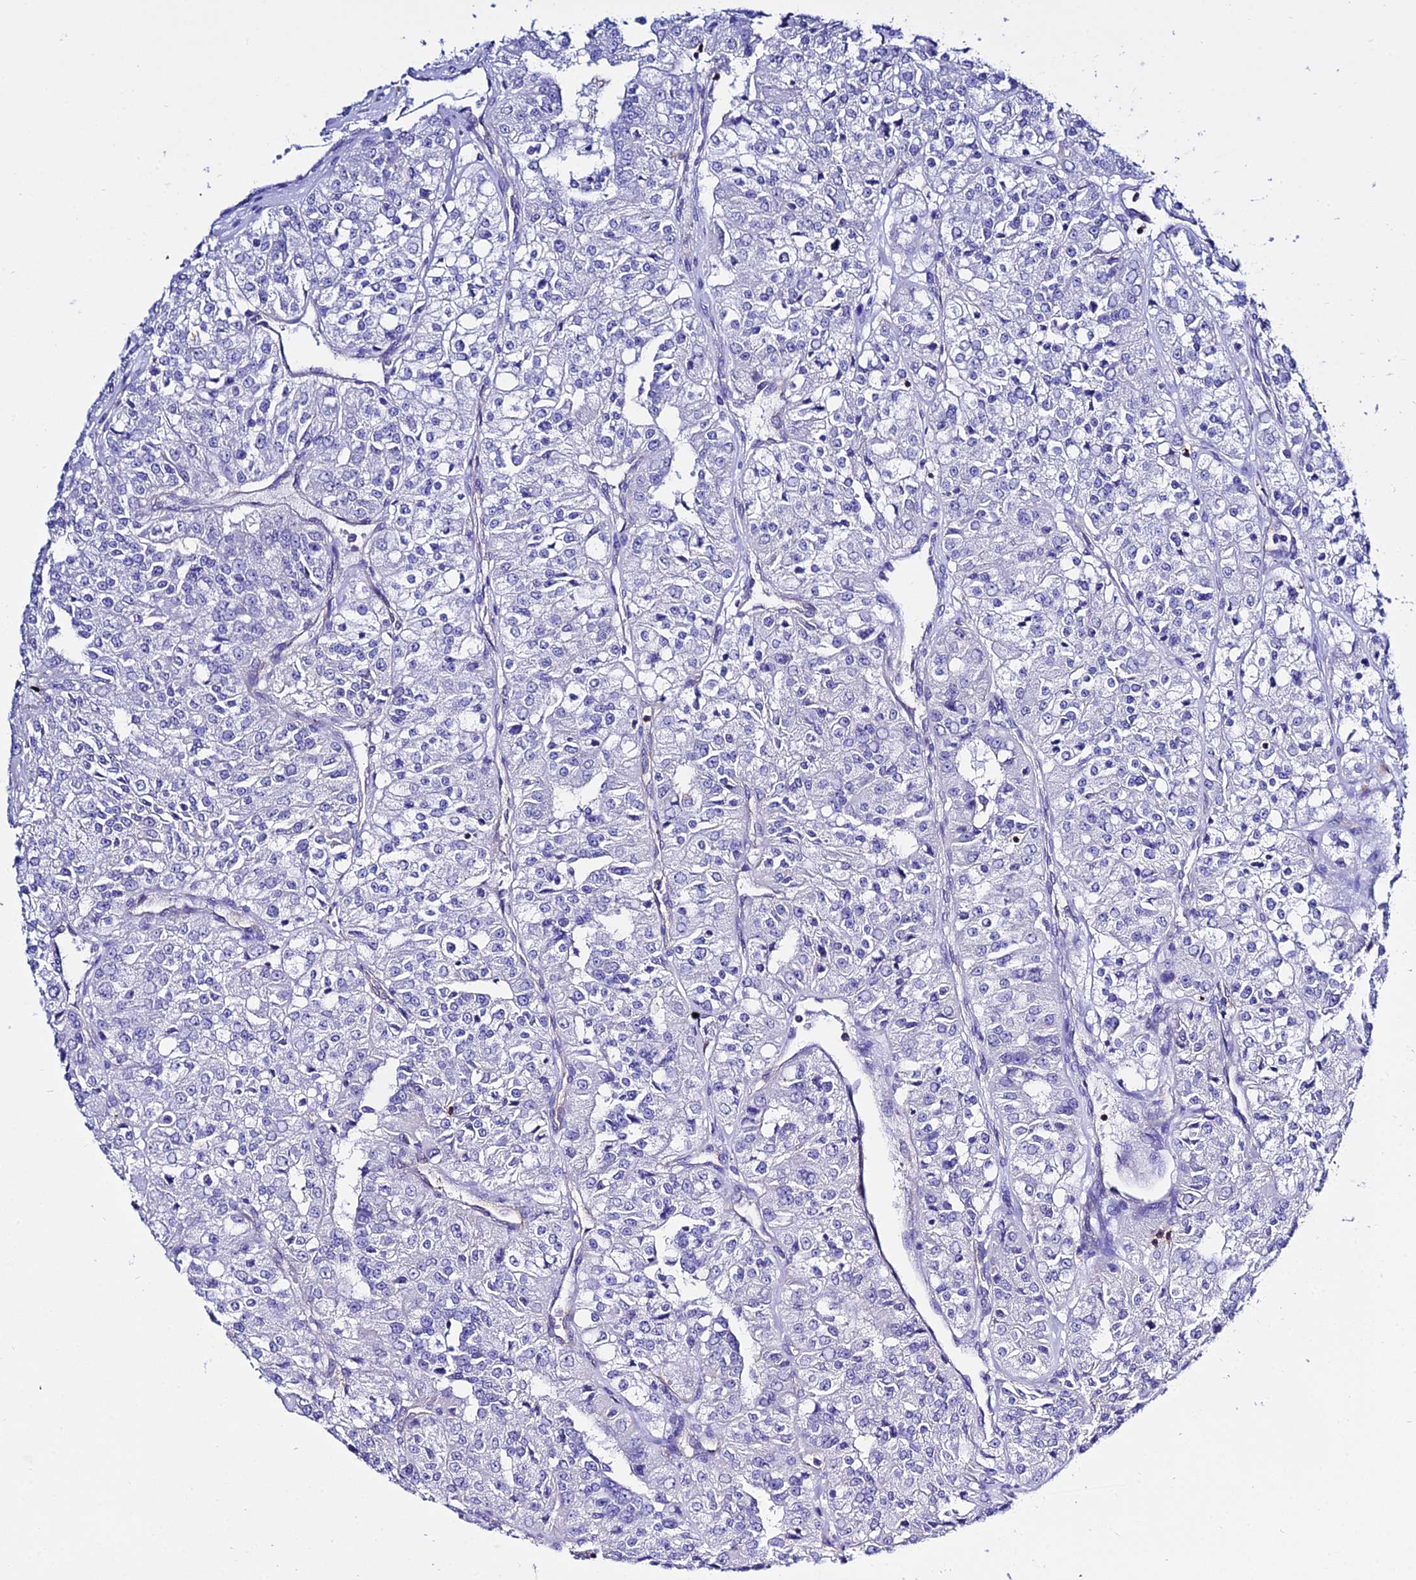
{"staining": {"intensity": "negative", "quantity": "none", "location": "none"}, "tissue": "renal cancer", "cell_type": "Tumor cells", "image_type": "cancer", "snomed": [{"axis": "morphology", "description": "Adenocarcinoma, NOS"}, {"axis": "topography", "description": "Kidney"}], "caption": "Human renal cancer stained for a protein using immunohistochemistry shows no staining in tumor cells.", "gene": "S100A16", "patient": {"sex": "female", "age": 63}}